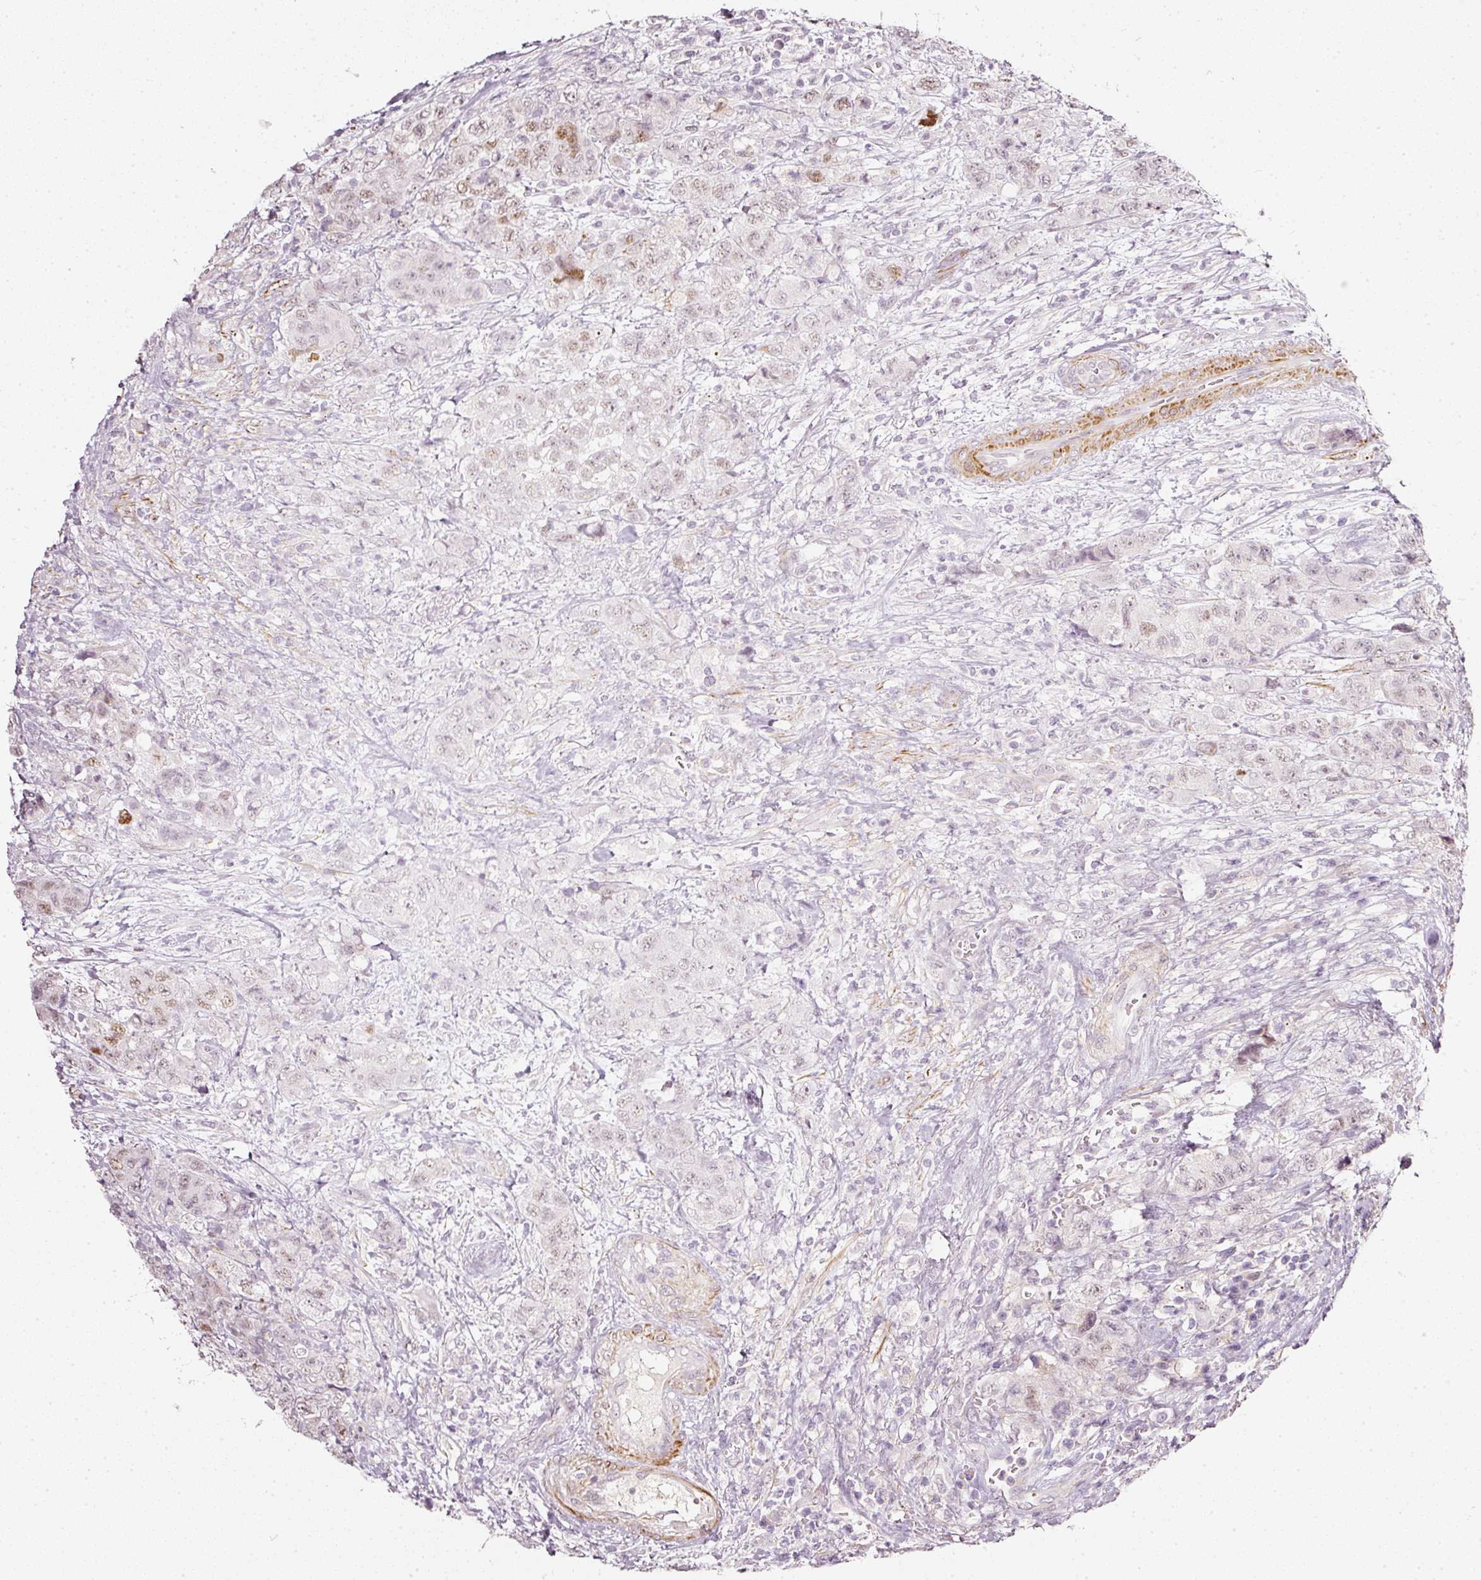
{"staining": {"intensity": "weak", "quantity": "<25%", "location": "nuclear"}, "tissue": "urothelial cancer", "cell_type": "Tumor cells", "image_type": "cancer", "snomed": [{"axis": "morphology", "description": "Urothelial carcinoma, High grade"}, {"axis": "topography", "description": "Urinary bladder"}], "caption": "A histopathology image of urothelial carcinoma (high-grade) stained for a protein shows no brown staining in tumor cells. The staining is performed using DAB brown chromogen with nuclei counter-stained in using hematoxylin.", "gene": "TOGARAM1", "patient": {"sex": "female", "age": 78}}